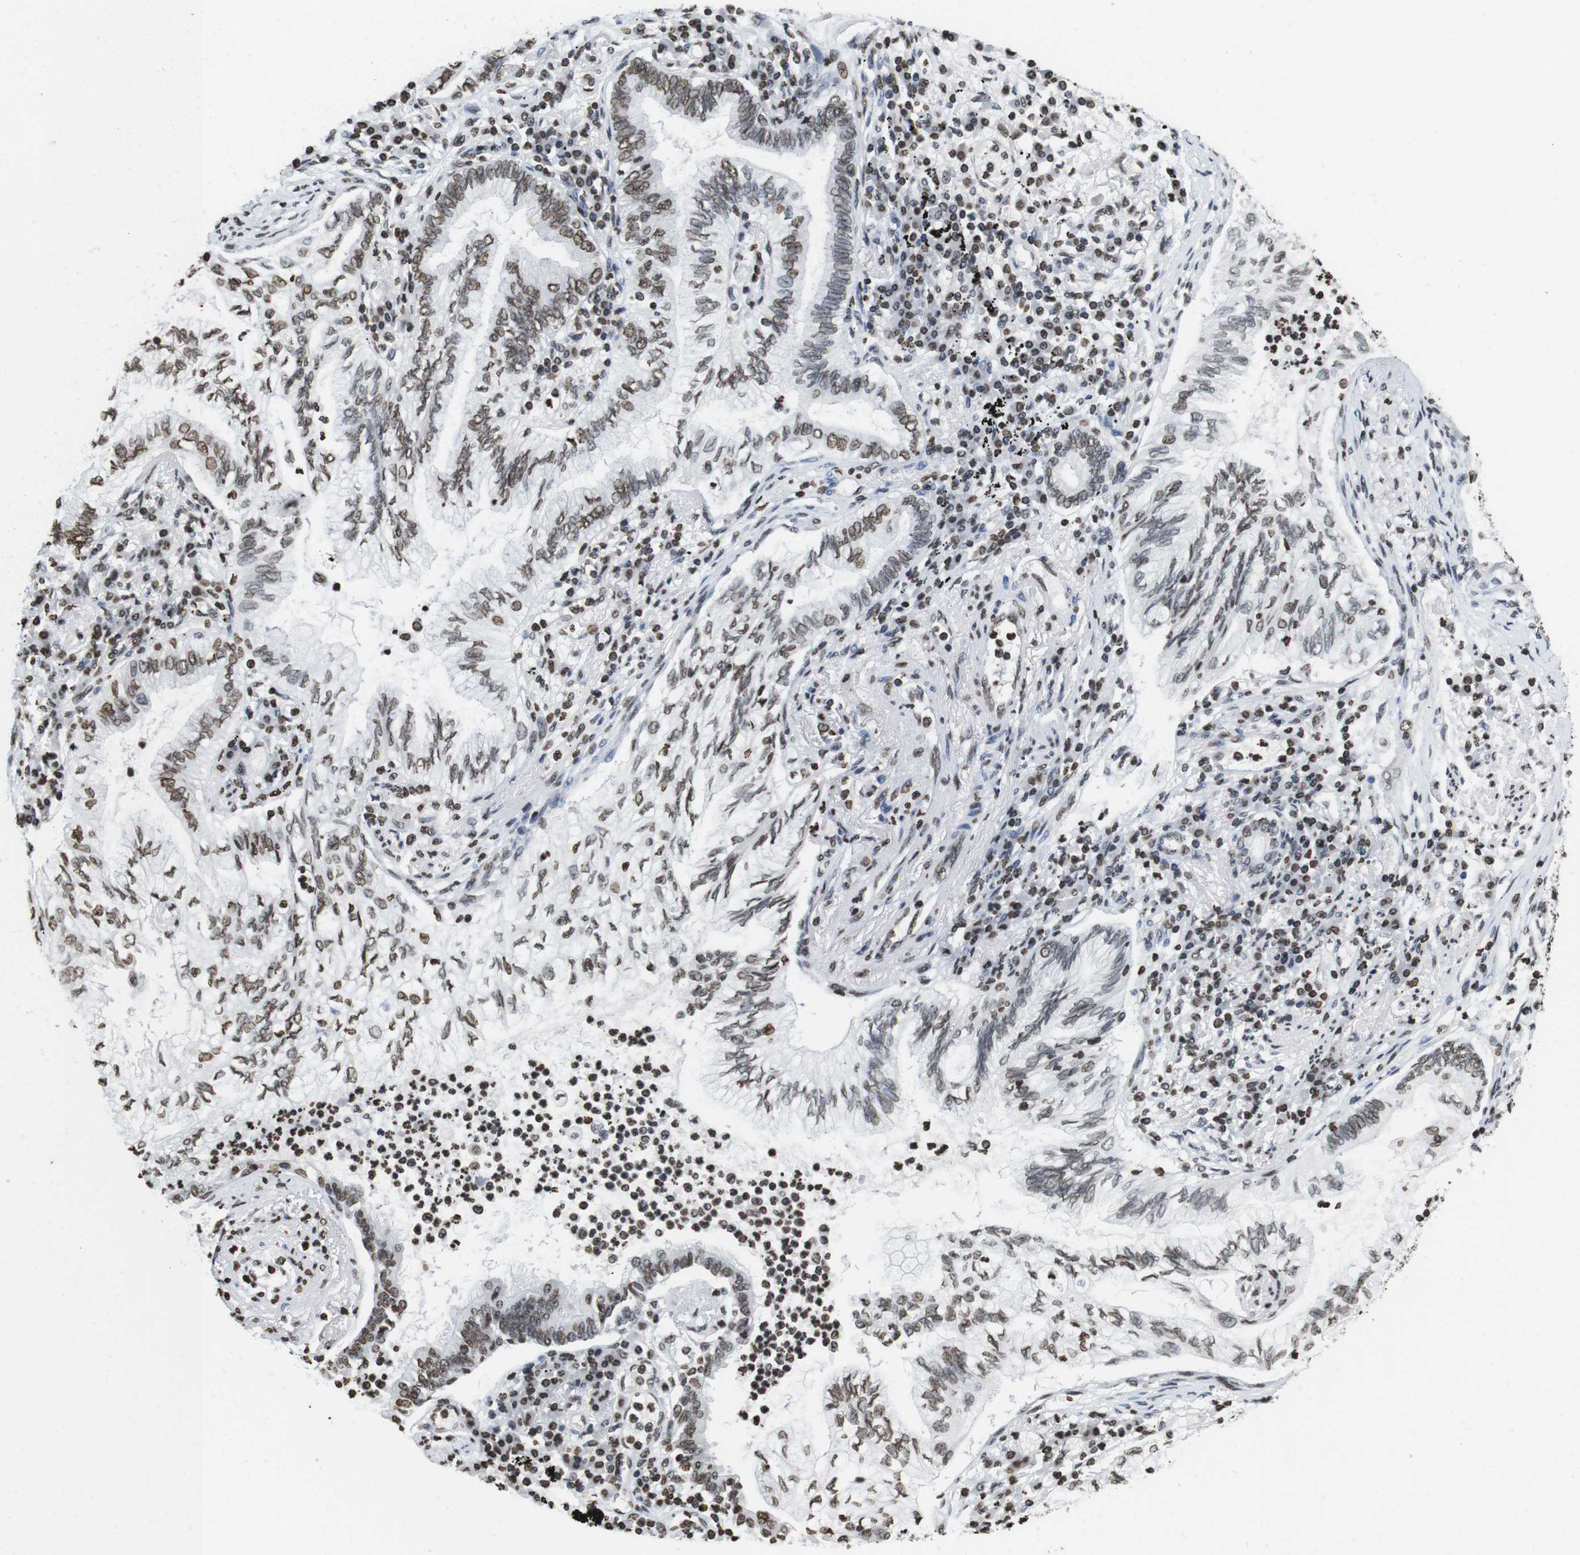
{"staining": {"intensity": "moderate", "quantity": "25%-75%", "location": "nuclear"}, "tissue": "lung cancer", "cell_type": "Tumor cells", "image_type": "cancer", "snomed": [{"axis": "morphology", "description": "Normal tissue, NOS"}, {"axis": "morphology", "description": "Adenocarcinoma, NOS"}, {"axis": "topography", "description": "Bronchus"}, {"axis": "topography", "description": "Lung"}], "caption": "Lung adenocarcinoma was stained to show a protein in brown. There is medium levels of moderate nuclear positivity in approximately 25%-75% of tumor cells.", "gene": "BSX", "patient": {"sex": "female", "age": 70}}